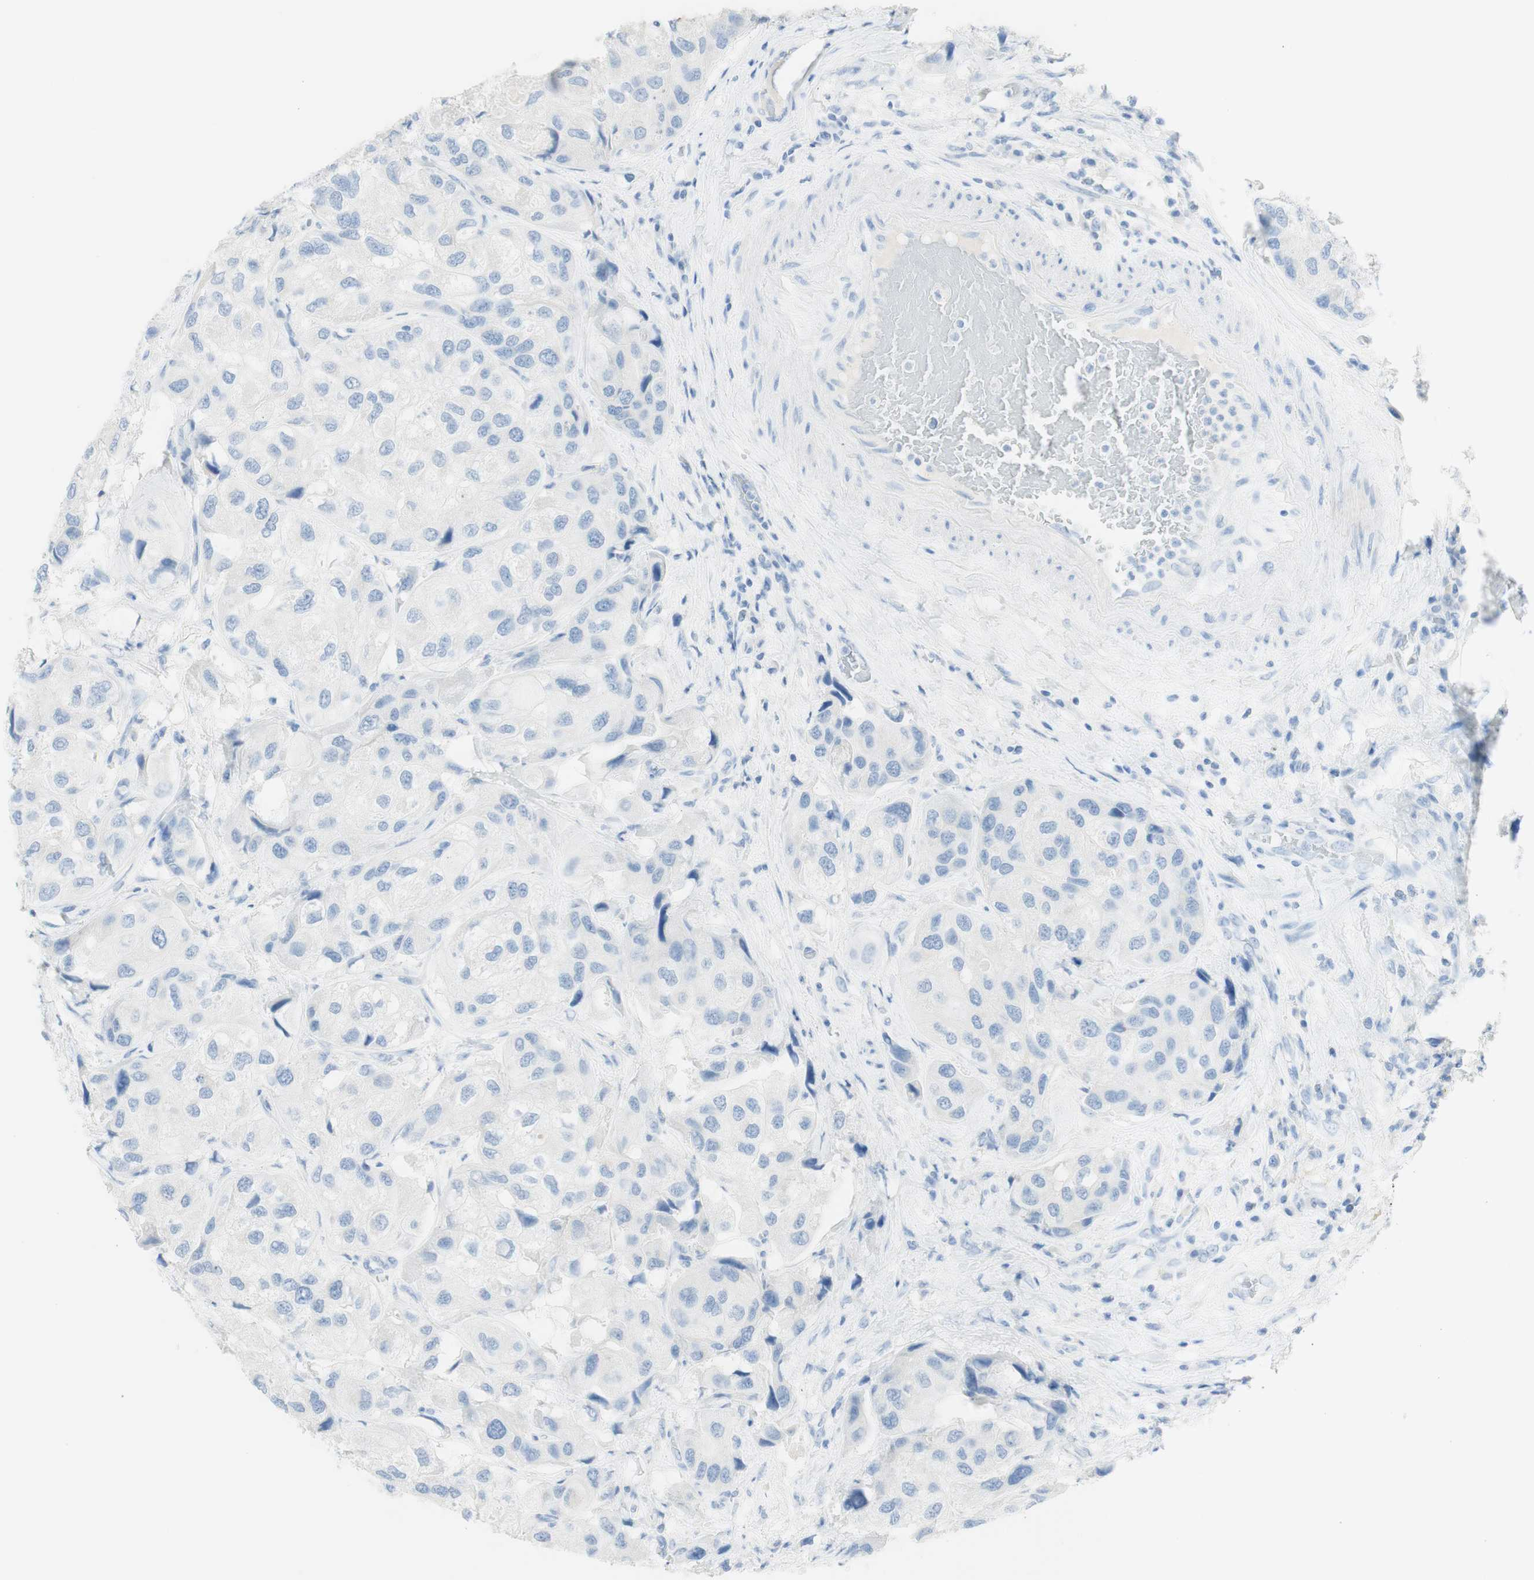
{"staining": {"intensity": "negative", "quantity": "none", "location": "none"}, "tissue": "urothelial cancer", "cell_type": "Tumor cells", "image_type": "cancer", "snomed": [{"axis": "morphology", "description": "Urothelial carcinoma, High grade"}, {"axis": "topography", "description": "Urinary bladder"}], "caption": "Photomicrograph shows no protein staining in tumor cells of urothelial cancer tissue.", "gene": "TPO", "patient": {"sex": "female", "age": 64}}